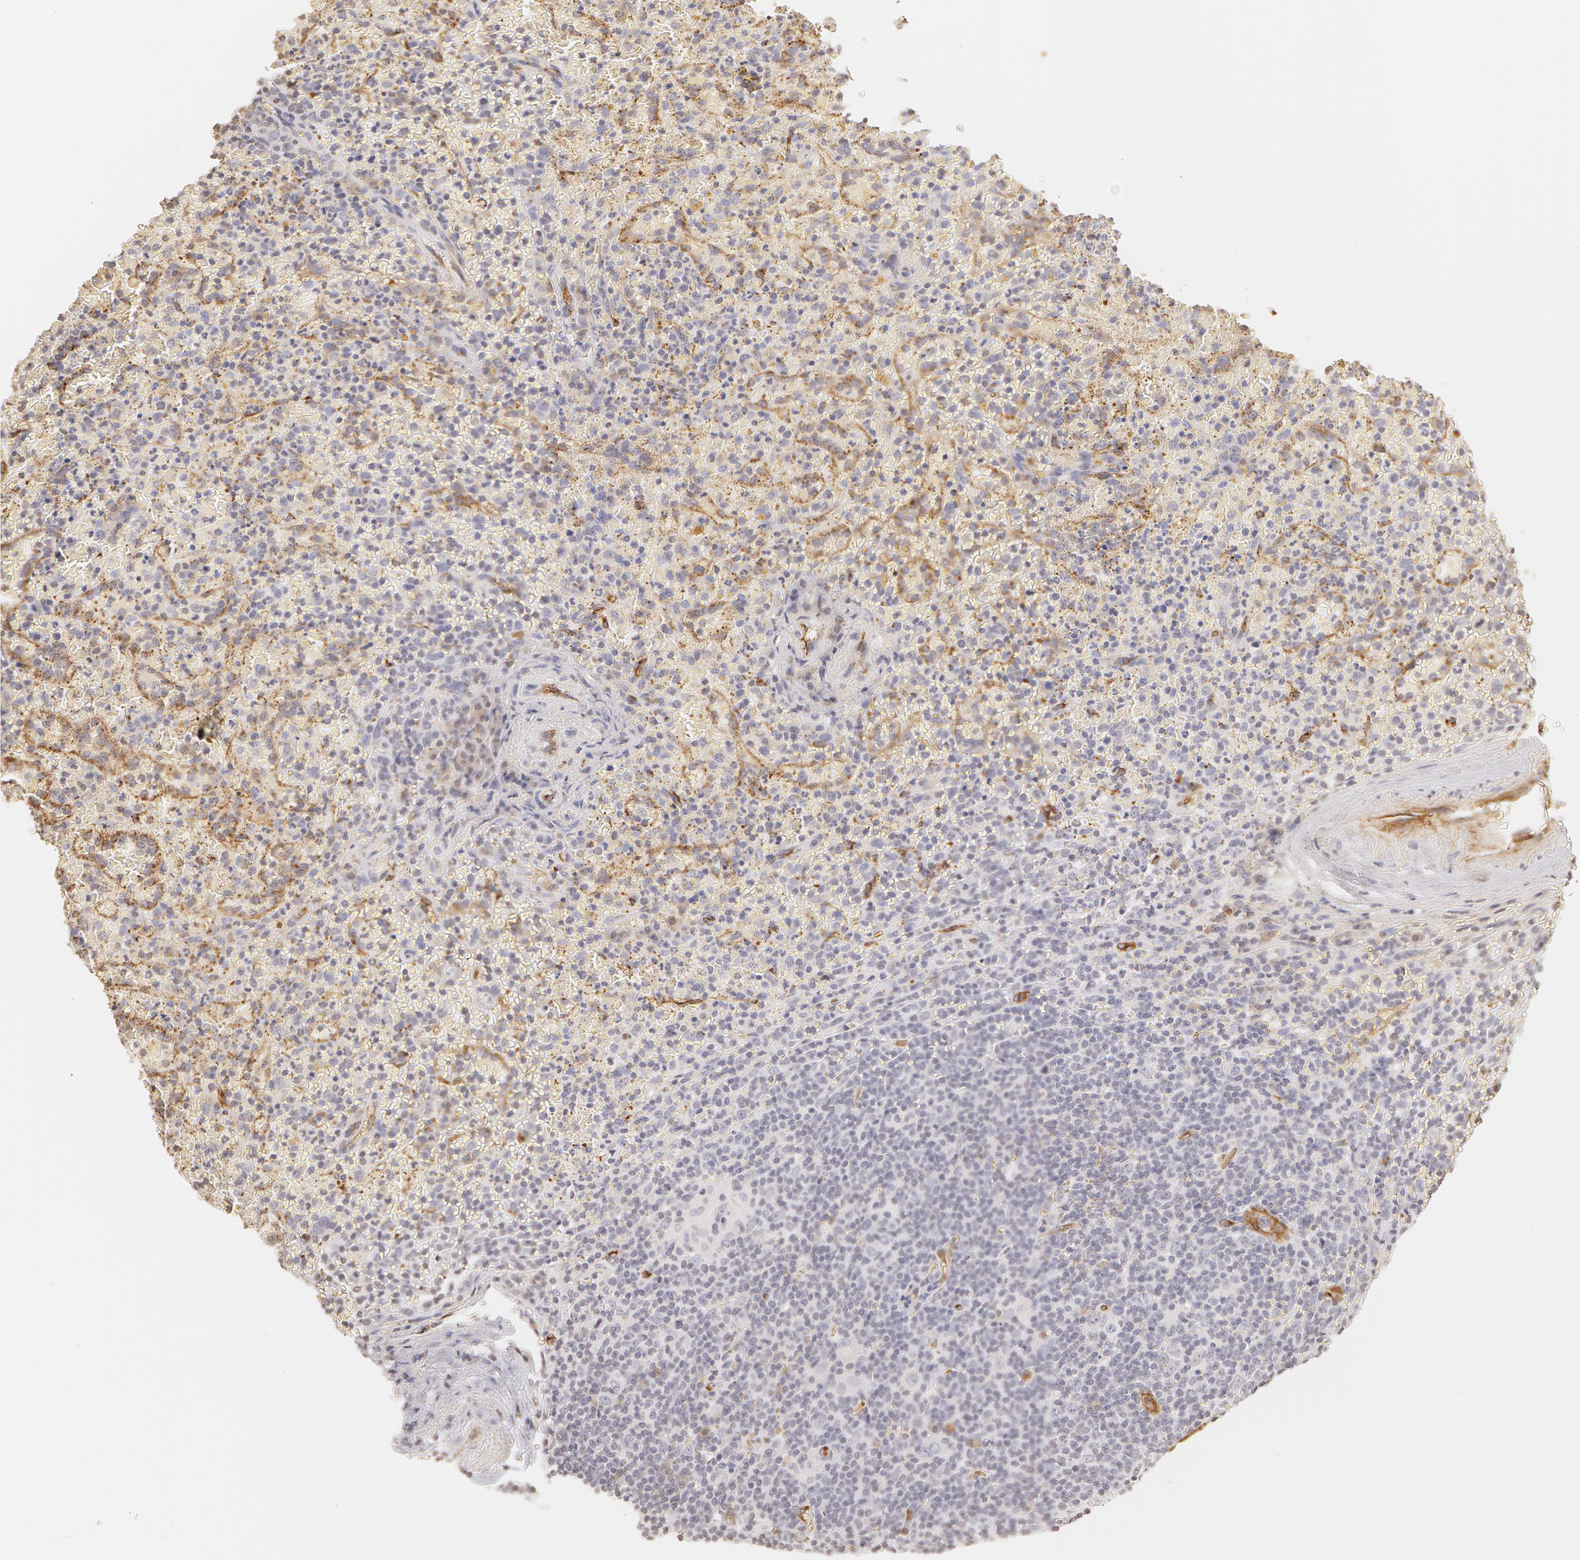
{"staining": {"intensity": "negative", "quantity": "none", "location": "none"}, "tissue": "lymphoma", "cell_type": "Tumor cells", "image_type": "cancer", "snomed": [{"axis": "morphology", "description": "Malignant lymphoma, non-Hodgkin's type, High grade"}, {"axis": "topography", "description": "Spleen"}, {"axis": "topography", "description": "Lymph node"}], "caption": "Human malignant lymphoma, non-Hodgkin's type (high-grade) stained for a protein using IHC reveals no expression in tumor cells.", "gene": "VWF", "patient": {"sex": "female", "age": 70}}